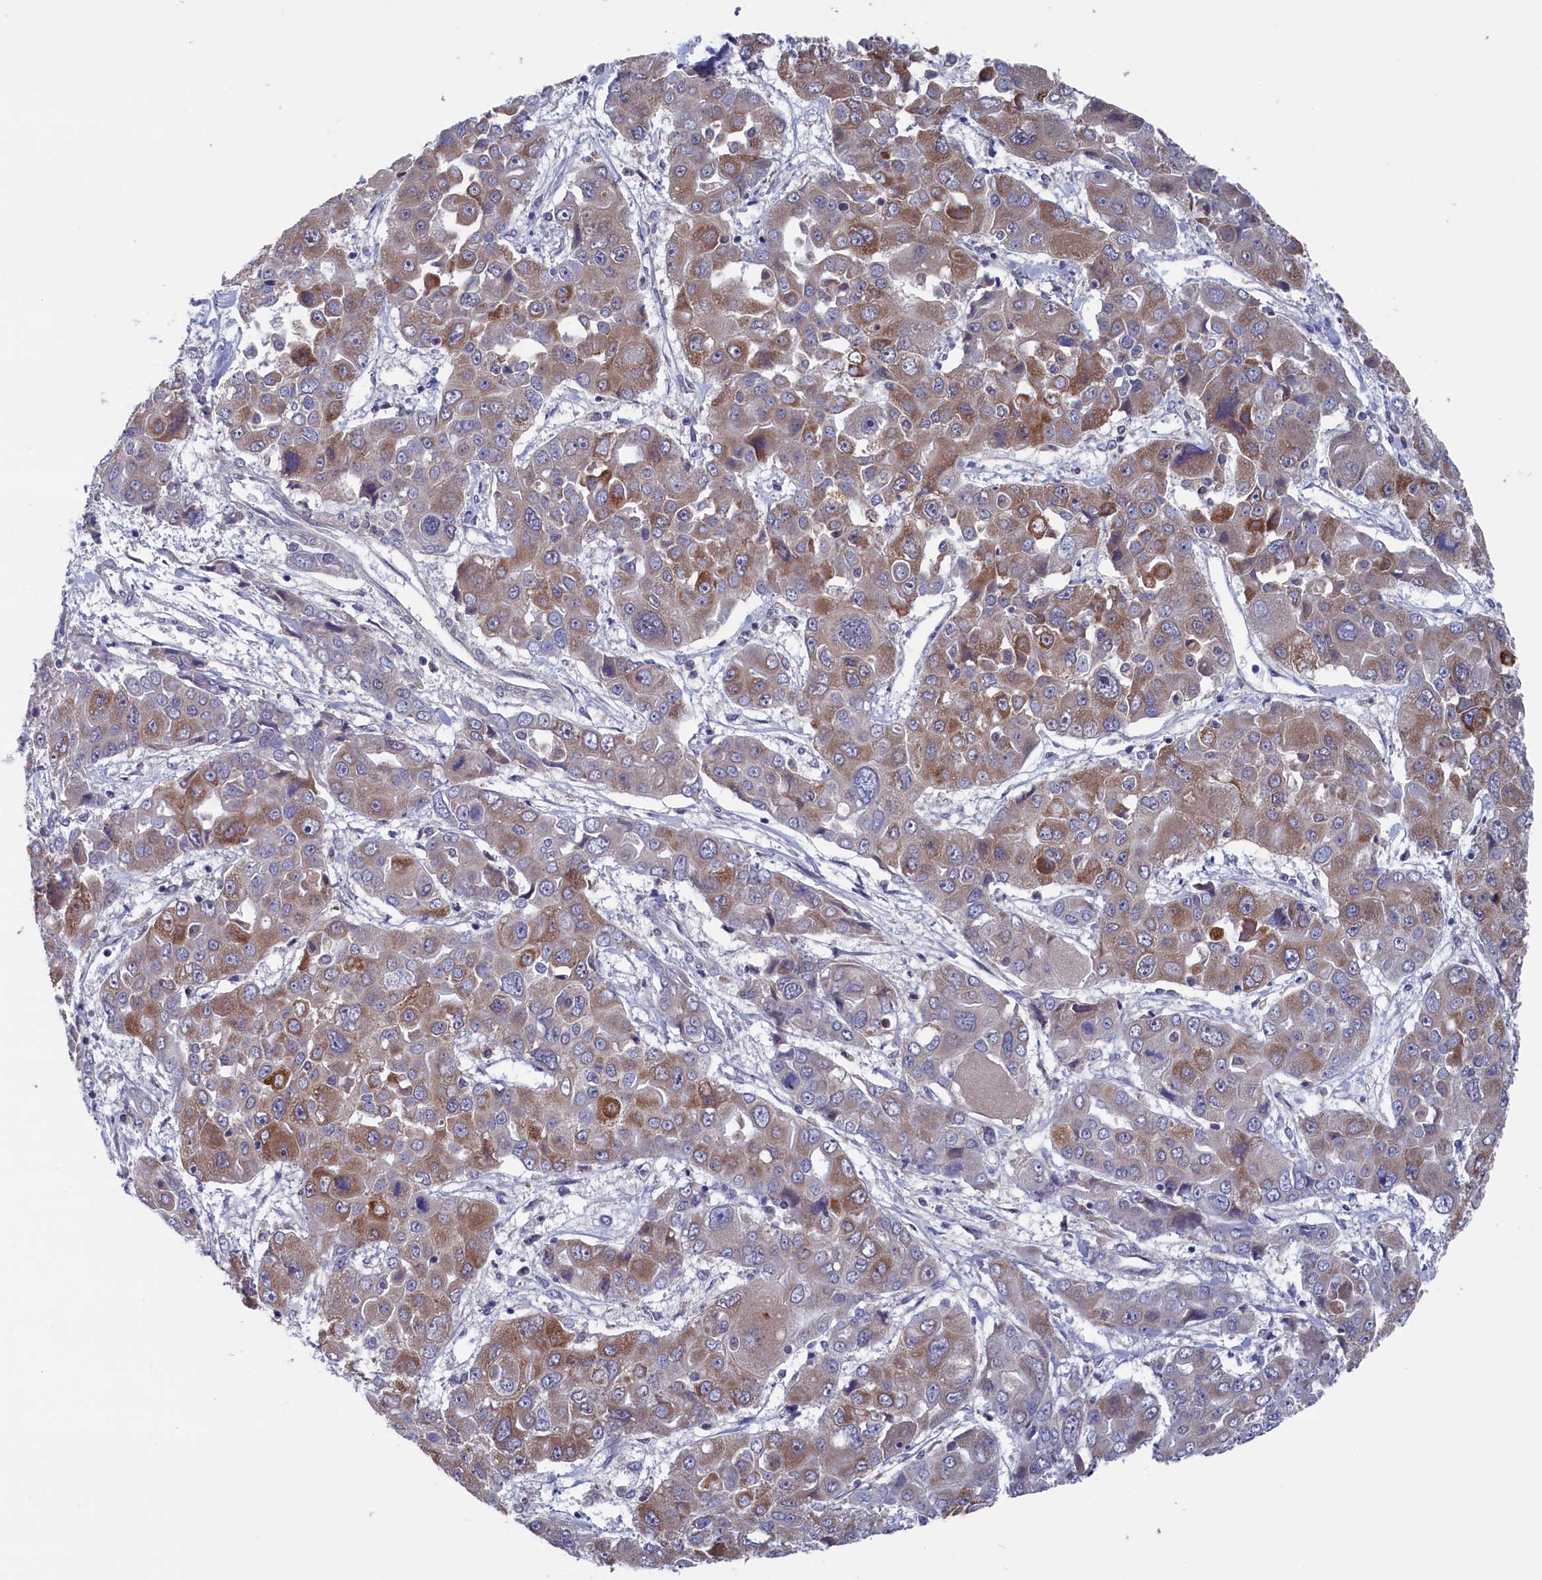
{"staining": {"intensity": "moderate", "quantity": "25%-75%", "location": "cytoplasmic/membranous"}, "tissue": "liver cancer", "cell_type": "Tumor cells", "image_type": "cancer", "snomed": [{"axis": "morphology", "description": "Cholangiocarcinoma"}, {"axis": "topography", "description": "Liver"}], "caption": "Immunohistochemical staining of human liver cholangiocarcinoma exhibits medium levels of moderate cytoplasmic/membranous protein staining in about 25%-75% of tumor cells. The protein of interest is stained brown, and the nuclei are stained in blue (DAB (3,3'-diaminobenzidine) IHC with brightfield microscopy, high magnification).", "gene": "SPATA13", "patient": {"sex": "male", "age": 67}}